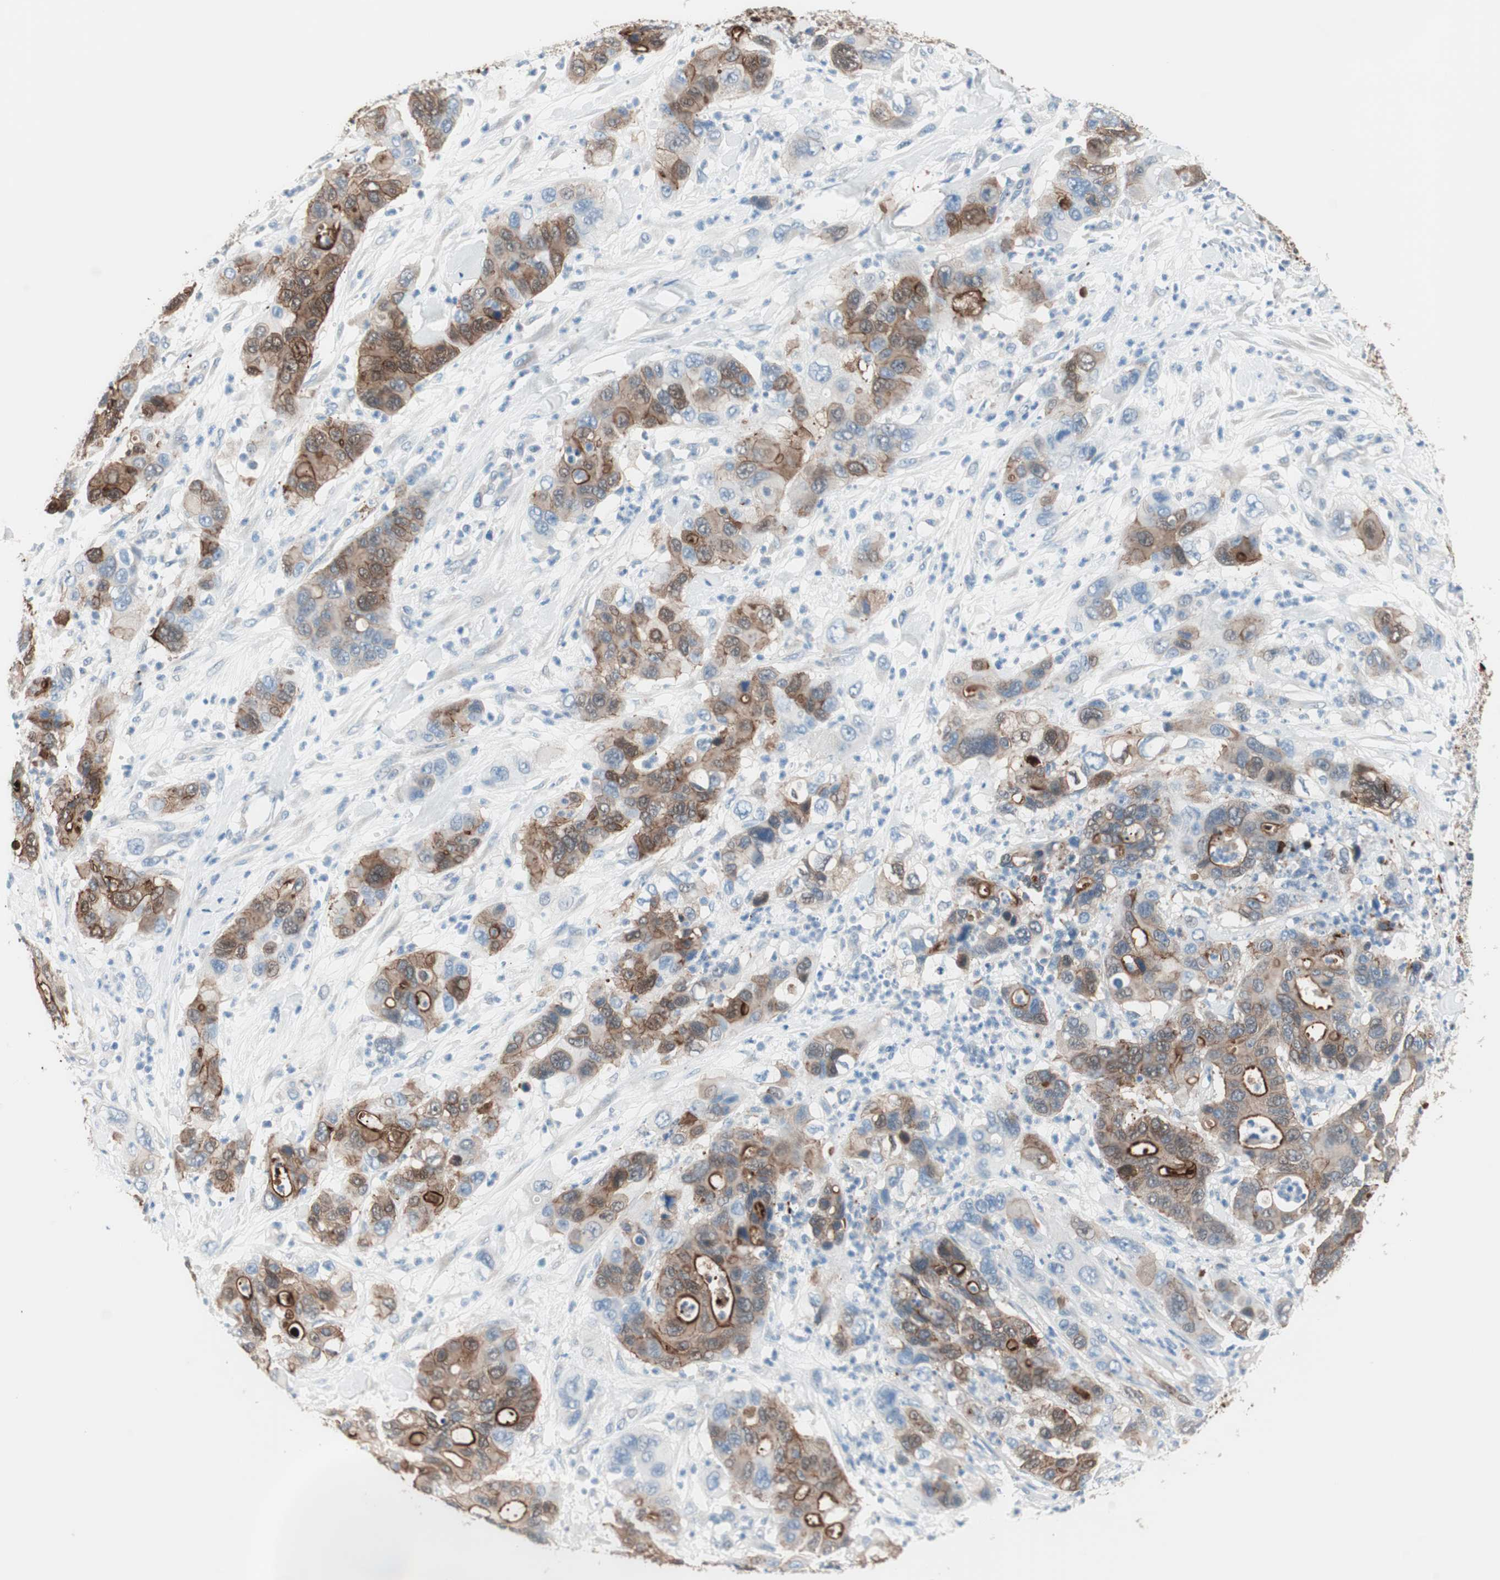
{"staining": {"intensity": "strong", "quantity": ">75%", "location": "cytoplasmic/membranous"}, "tissue": "pancreatic cancer", "cell_type": "Tumor cells", "image_type": "cancer", "snomed": [{"axis": "morphology", "description": "Adenocarcinoma, NOS"}, {"axis": "topography", "description": "Pancreas"}], "caption": "Protein expression analysis of human pancreatic adenocarcinoma reveals strong cytoplasmic/membranous staining in about >75% of tumor cells. The protein of interest is shown in brown color, while the nuclei are stained blue.", "gene": "VIL1", "patient": {"sex": "female", "age": 71}}